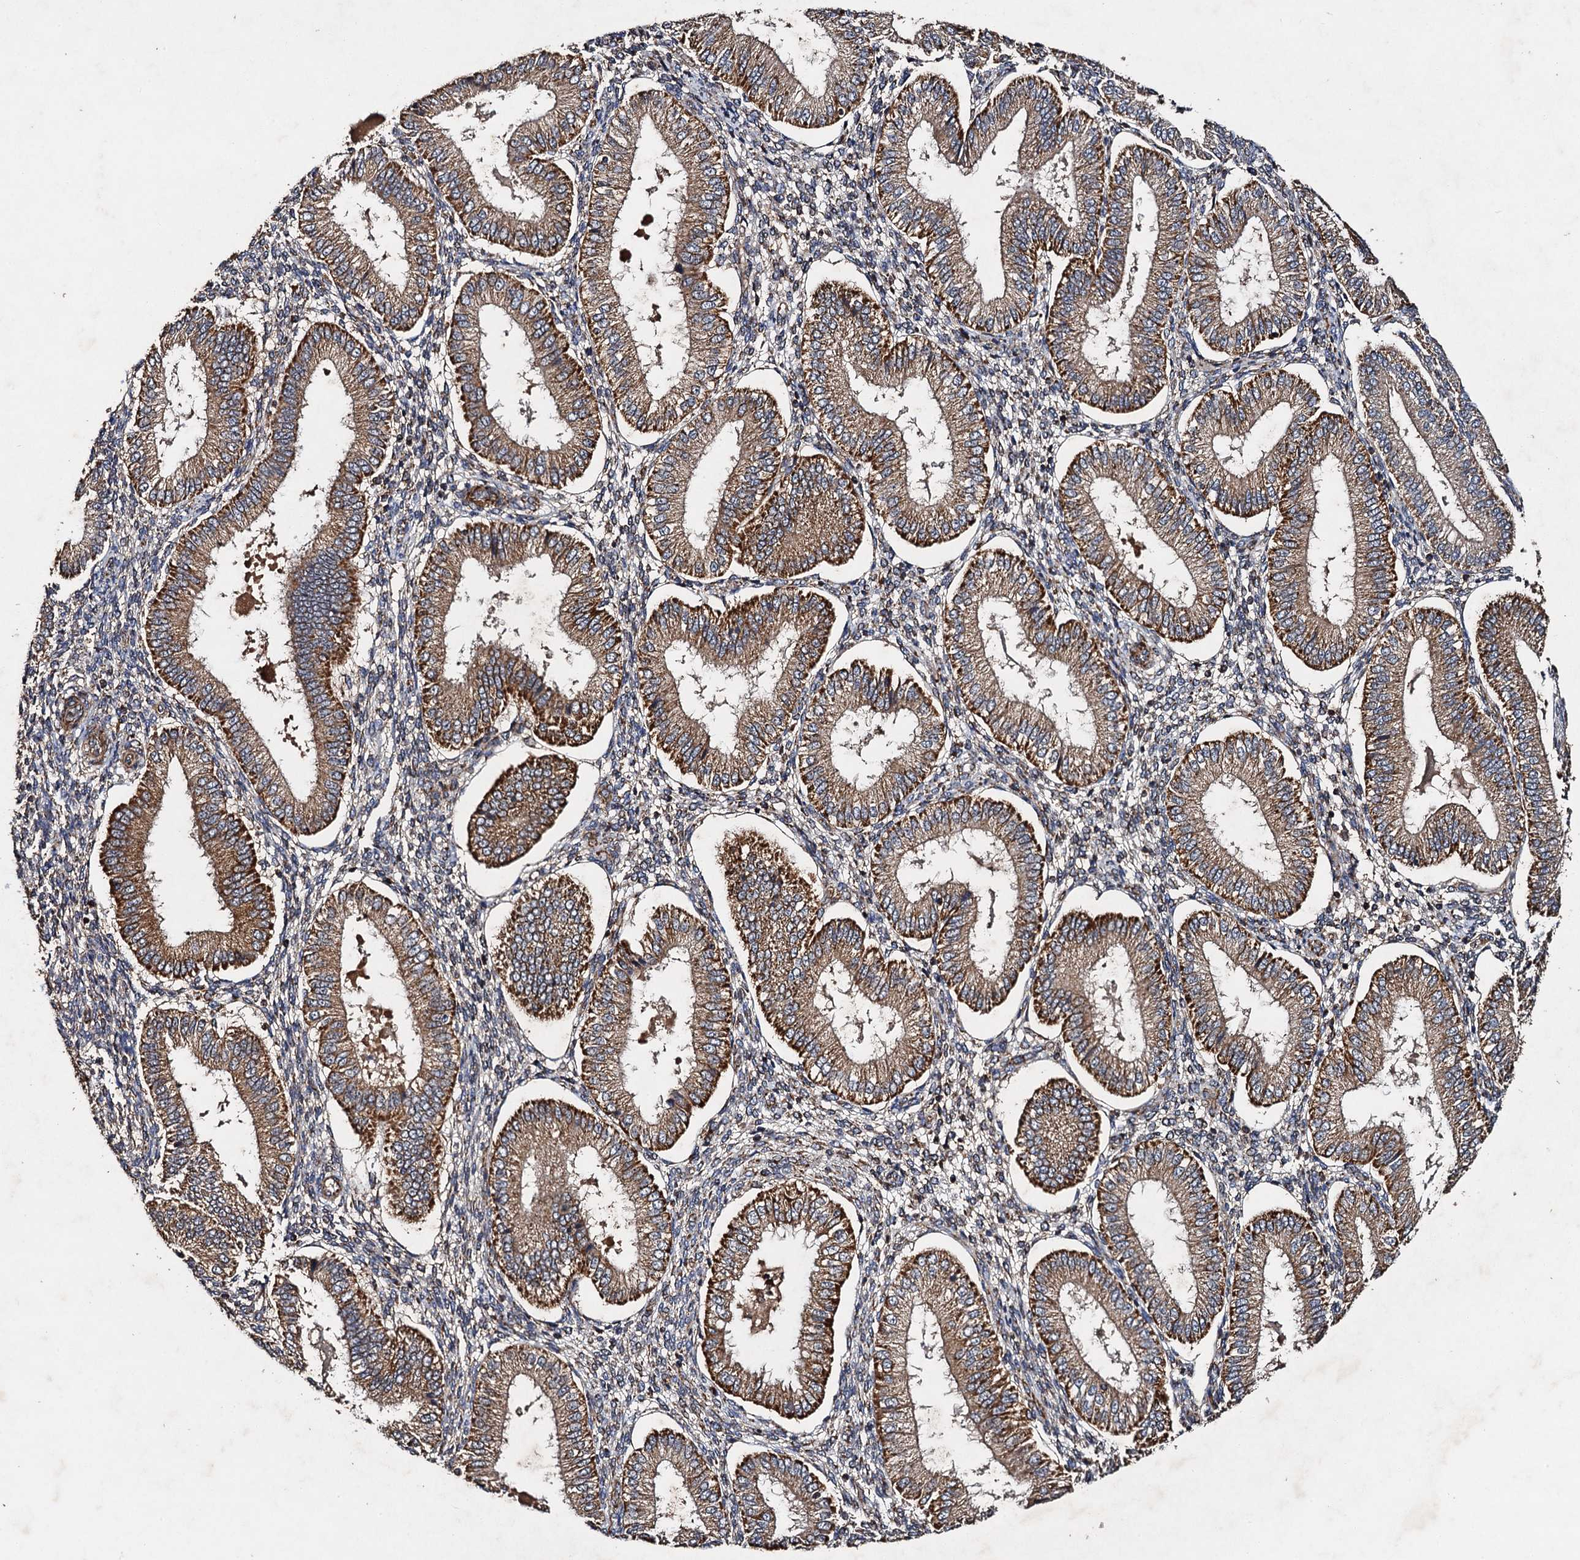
{"staining": {"intensity": "moderate", "quantity": "25%-75%", "location": "cytoplasmic/membranous"}, "tissue": "endometrium", "cell_type": "Cells in endometrial stroma", "image_type": "normal", "snomed": [{"axis": "morphology", "description": "Normal tissue, NOS"}, {"axis": "topography", "description": "Endometrium"}], "caption": "This micrograph exhibits IHC staining of benign endometrium, with medium moderate cytoplasmic/membranous positivity in approximately 25%-75% of cells in endometrial stroma.", "gene": "NDUFA13", "patient": {"sex": "female", "age": 39}}